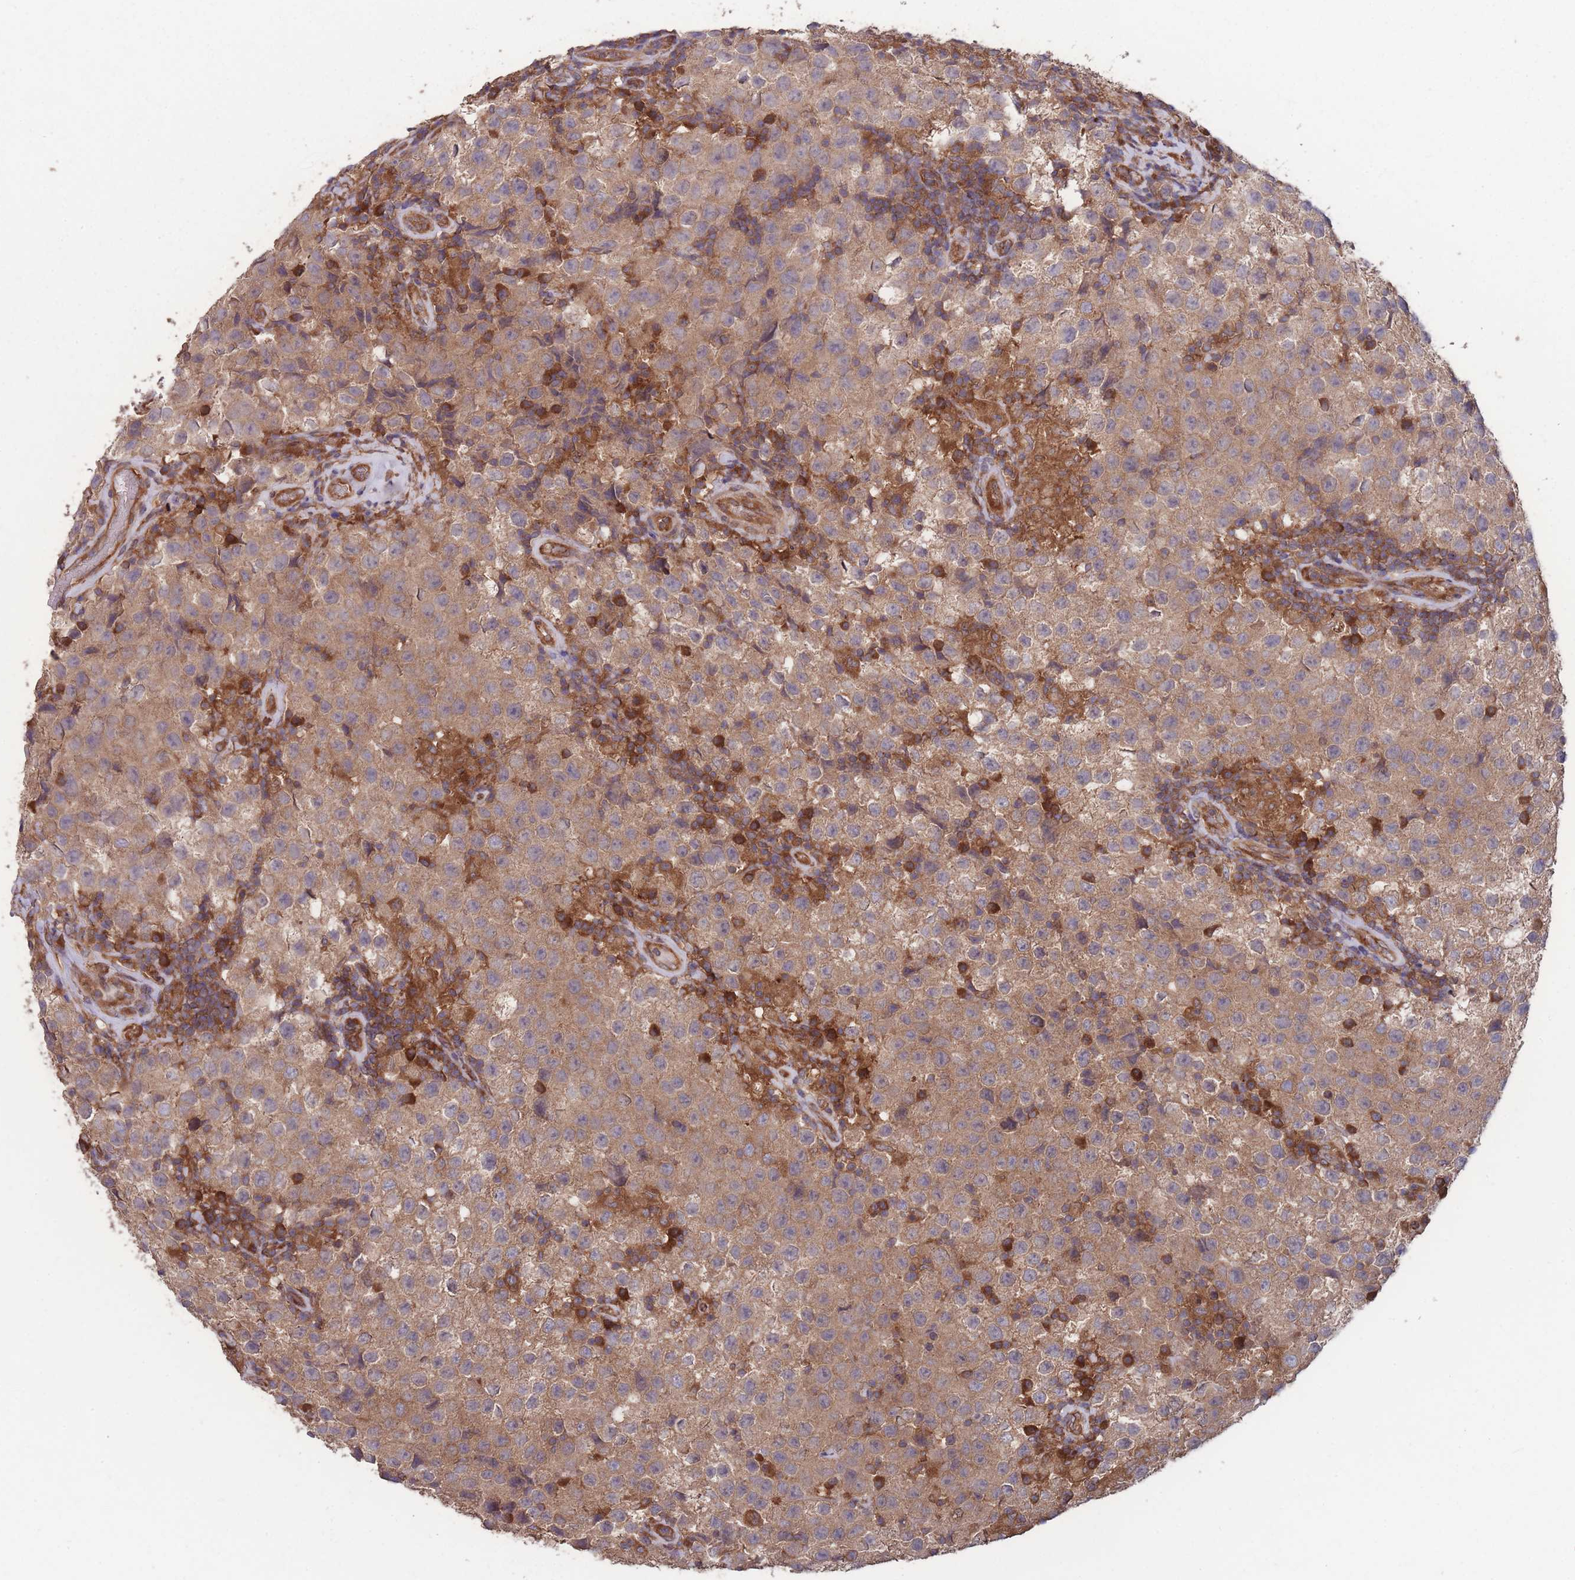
{"staining": {"intensity": "moderate", "quantity": ">75%", "location": "cytoplasmic/membranous"}, "tissue": "testis cancer", "cell_type": "Tumor cells", "image_type": "cancer", "snomed": [{"axis": "morphology", "description": "Seminoma, NOS"}, {"axis": "morphology", "description": "Carcinoma, Embryonal, NOS"}, {"axis": "topography", "description": "Testis"}], "caption": "Testis cancer (embryonal carcinoma) was stained to show a protein in brown. There is medium levels of moderate cytoplasmic/membranous staining in about >75% of tumor cells.", "gene": "ZPR1", "patient": {"sex": "male", "age": 41}}